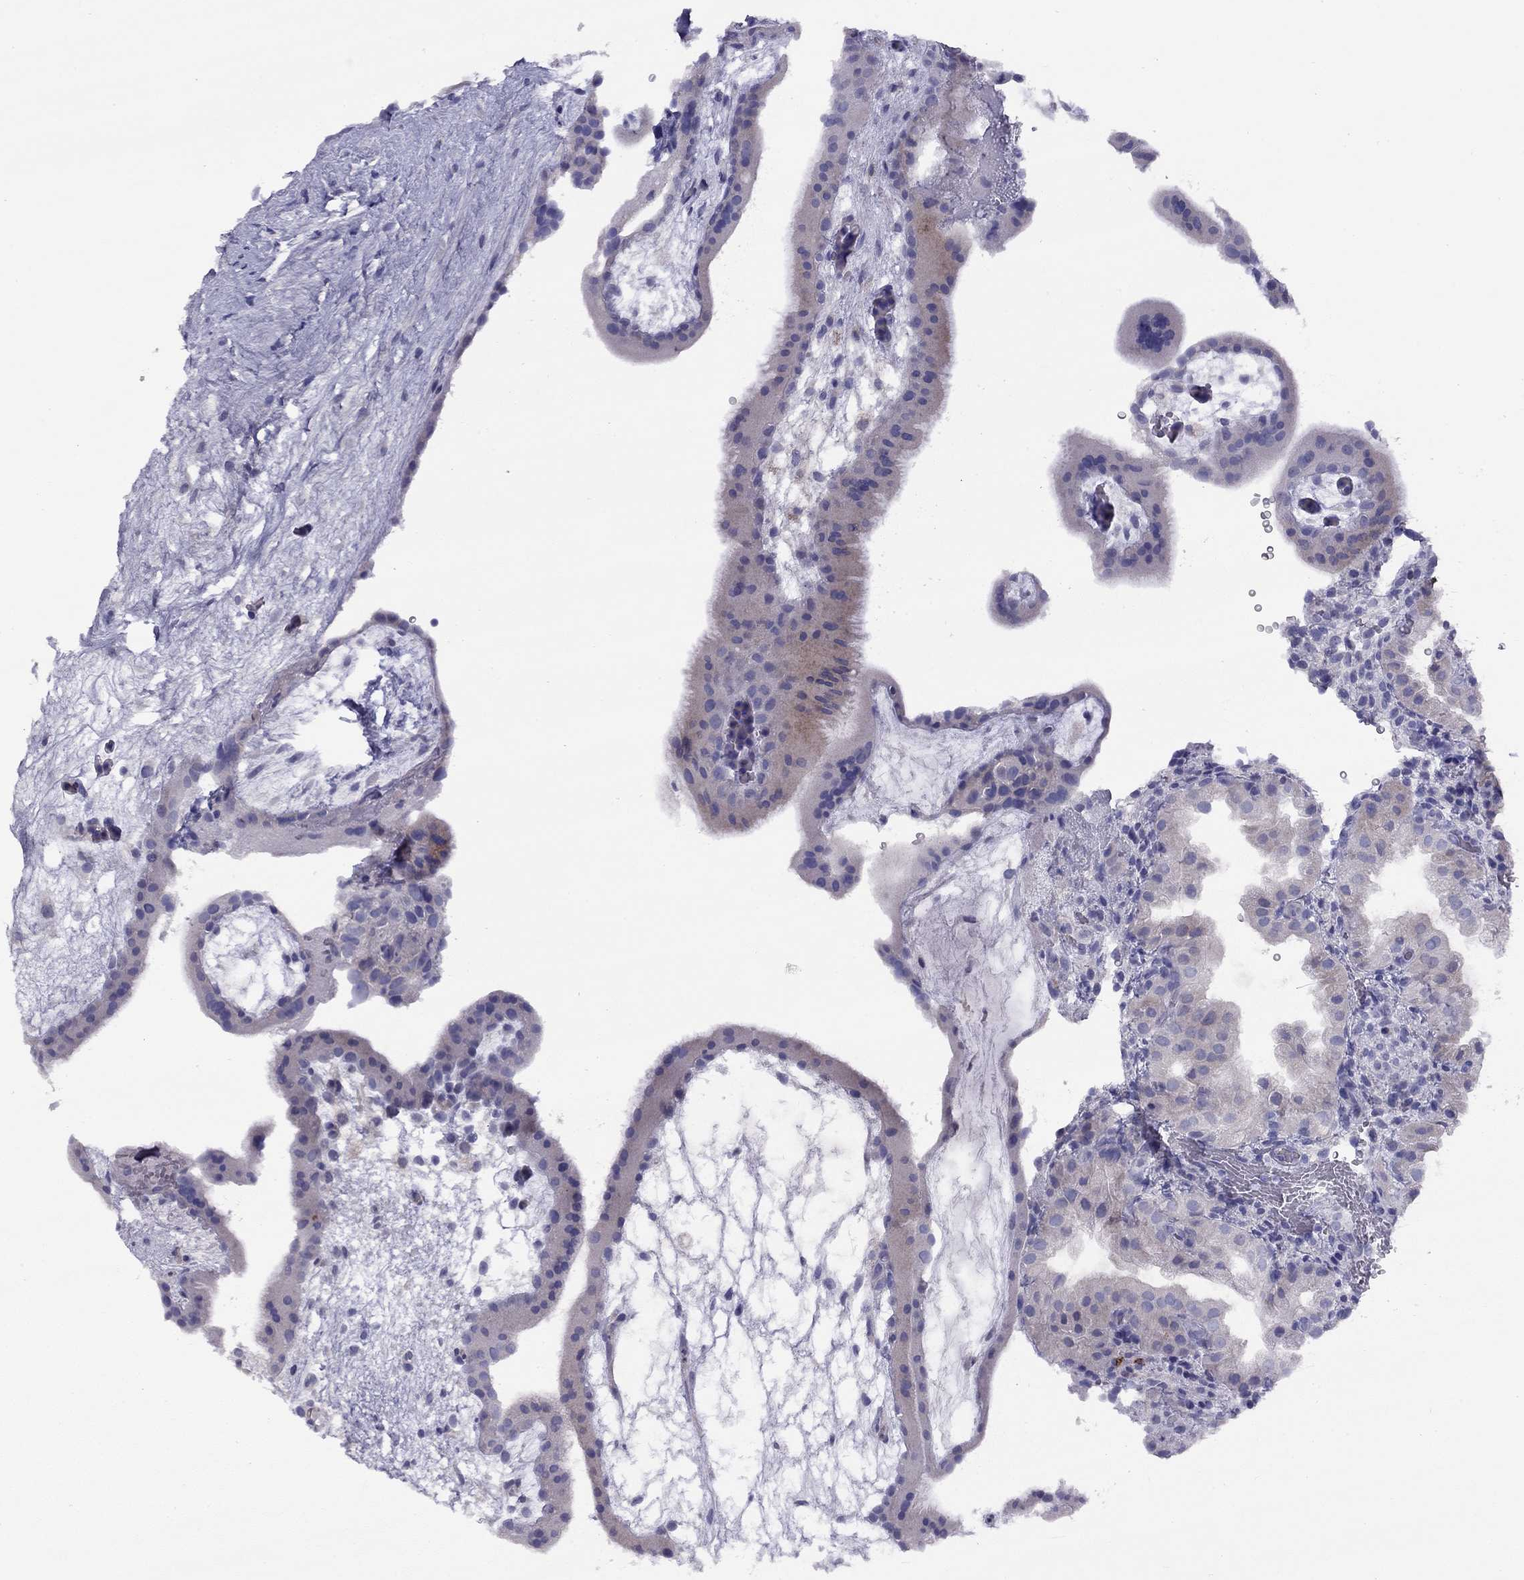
{"staining": {"intensity": "negative", "quantity": "none", "location": "none"}, "tissue": "placenta", "cell_type": "Trophoblastic cells", "image_type": "normal", "snomed": [{"axis": "morphology", "description": "Normal tissue, NOS"}, {"axis": "topography", "description": "Placenta"}], "caption": "Immunohistochemical staining of normal human placenta demonstrates no significant positivity in trophoblastic cells.", "gene": "CPNE4", "patient": {"sex": "female", "age": 19}}